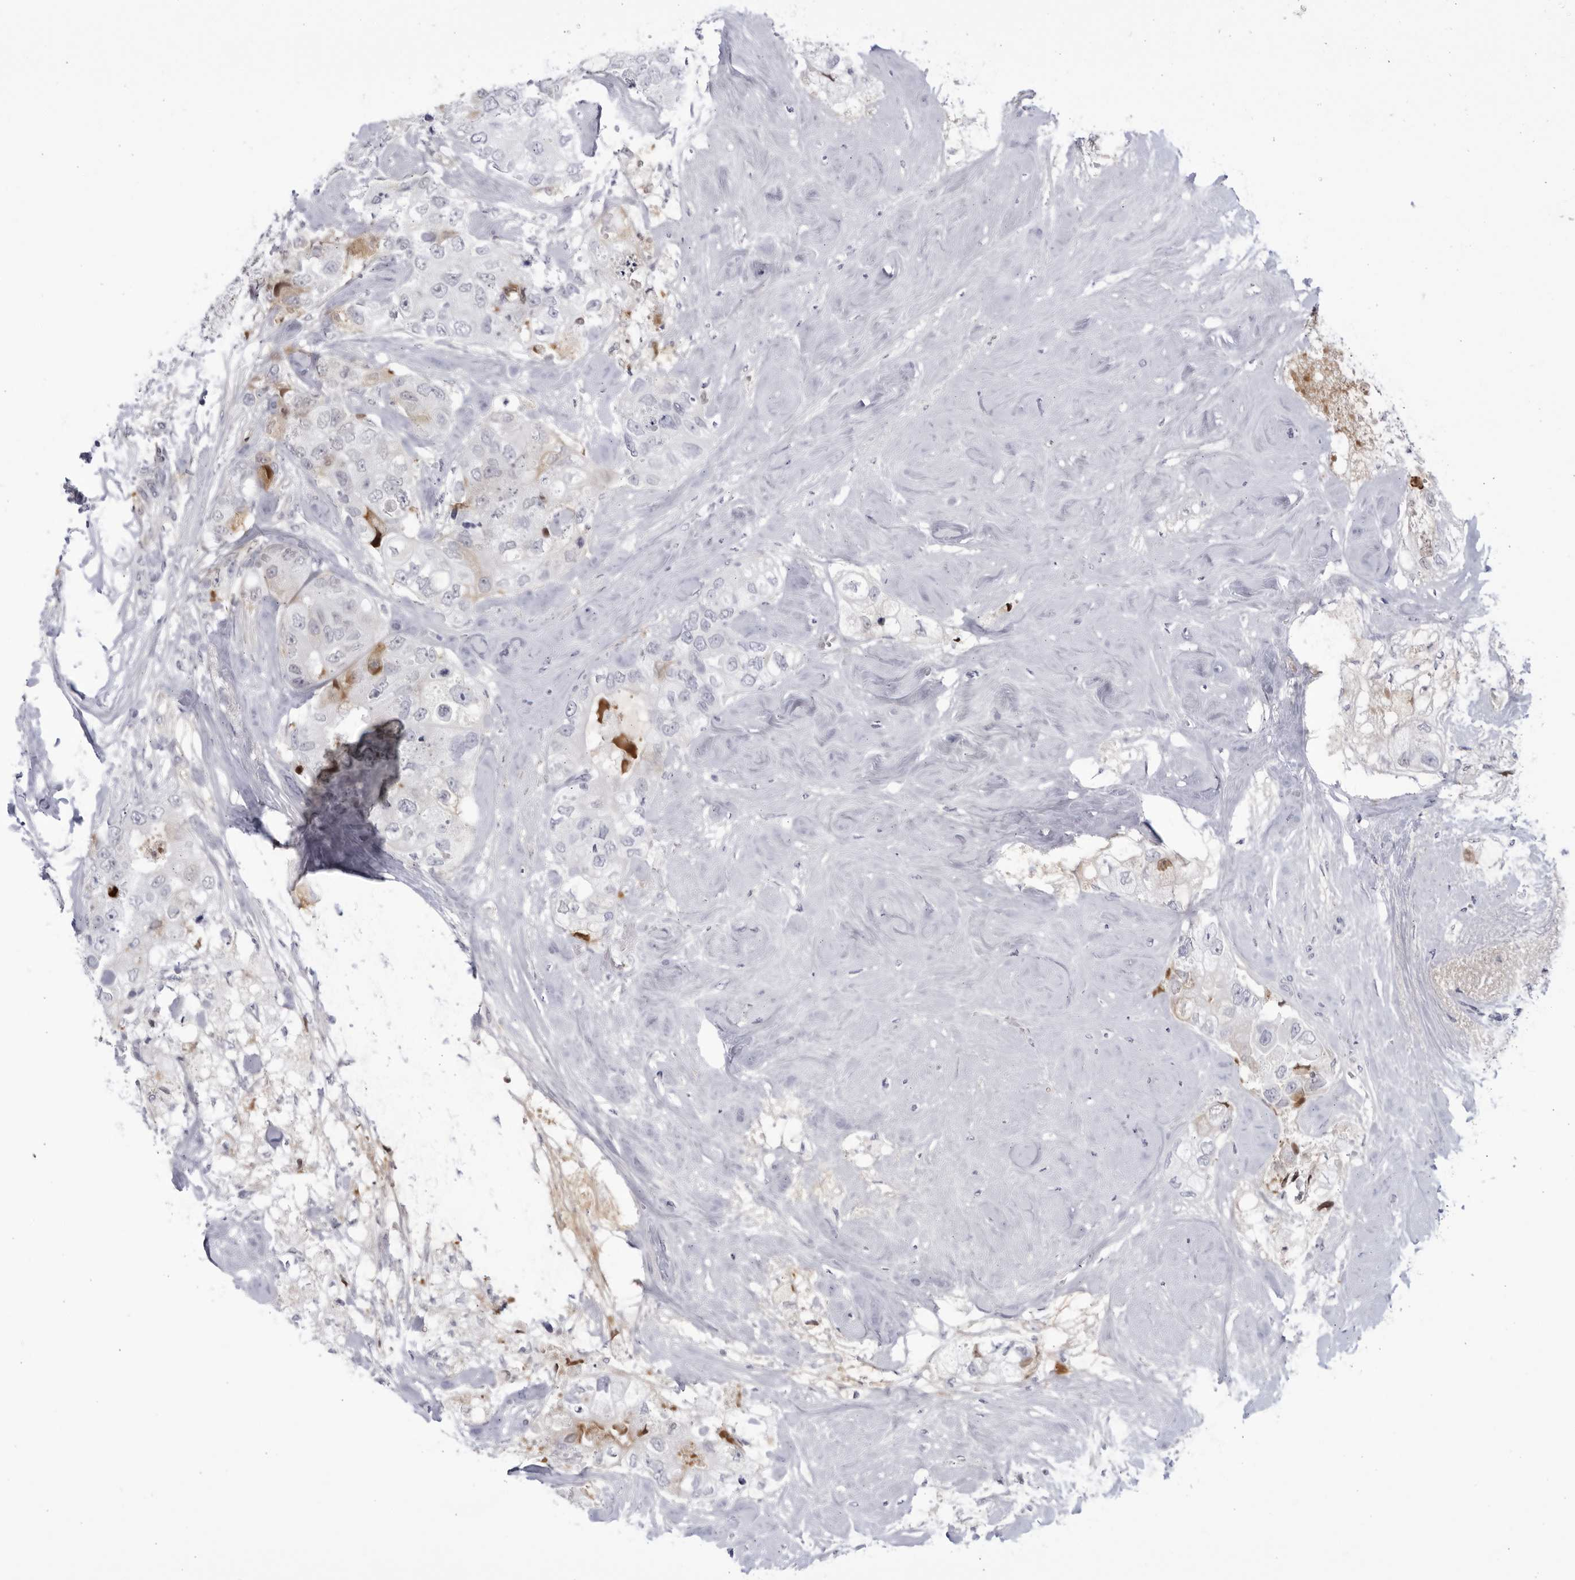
{"staining": {"intensity": "weak", "quantity": "<25%", "location": "cytoplasmic/membranous"}, "tissue": "breast cancer", "cell_type": "Tumor cells", "image_type": "cancer", "snomed": [{"axis": "morphology", "description": "Duct carcinoma"}, {"axis": "topography", "description": "Breast"}], "caption": "Immunohistochemical staining of human breast cancer displays no significant positivity in tumor cells.", "gene": "CNBD1", "patient": {"sex": "female", "age": 62}}